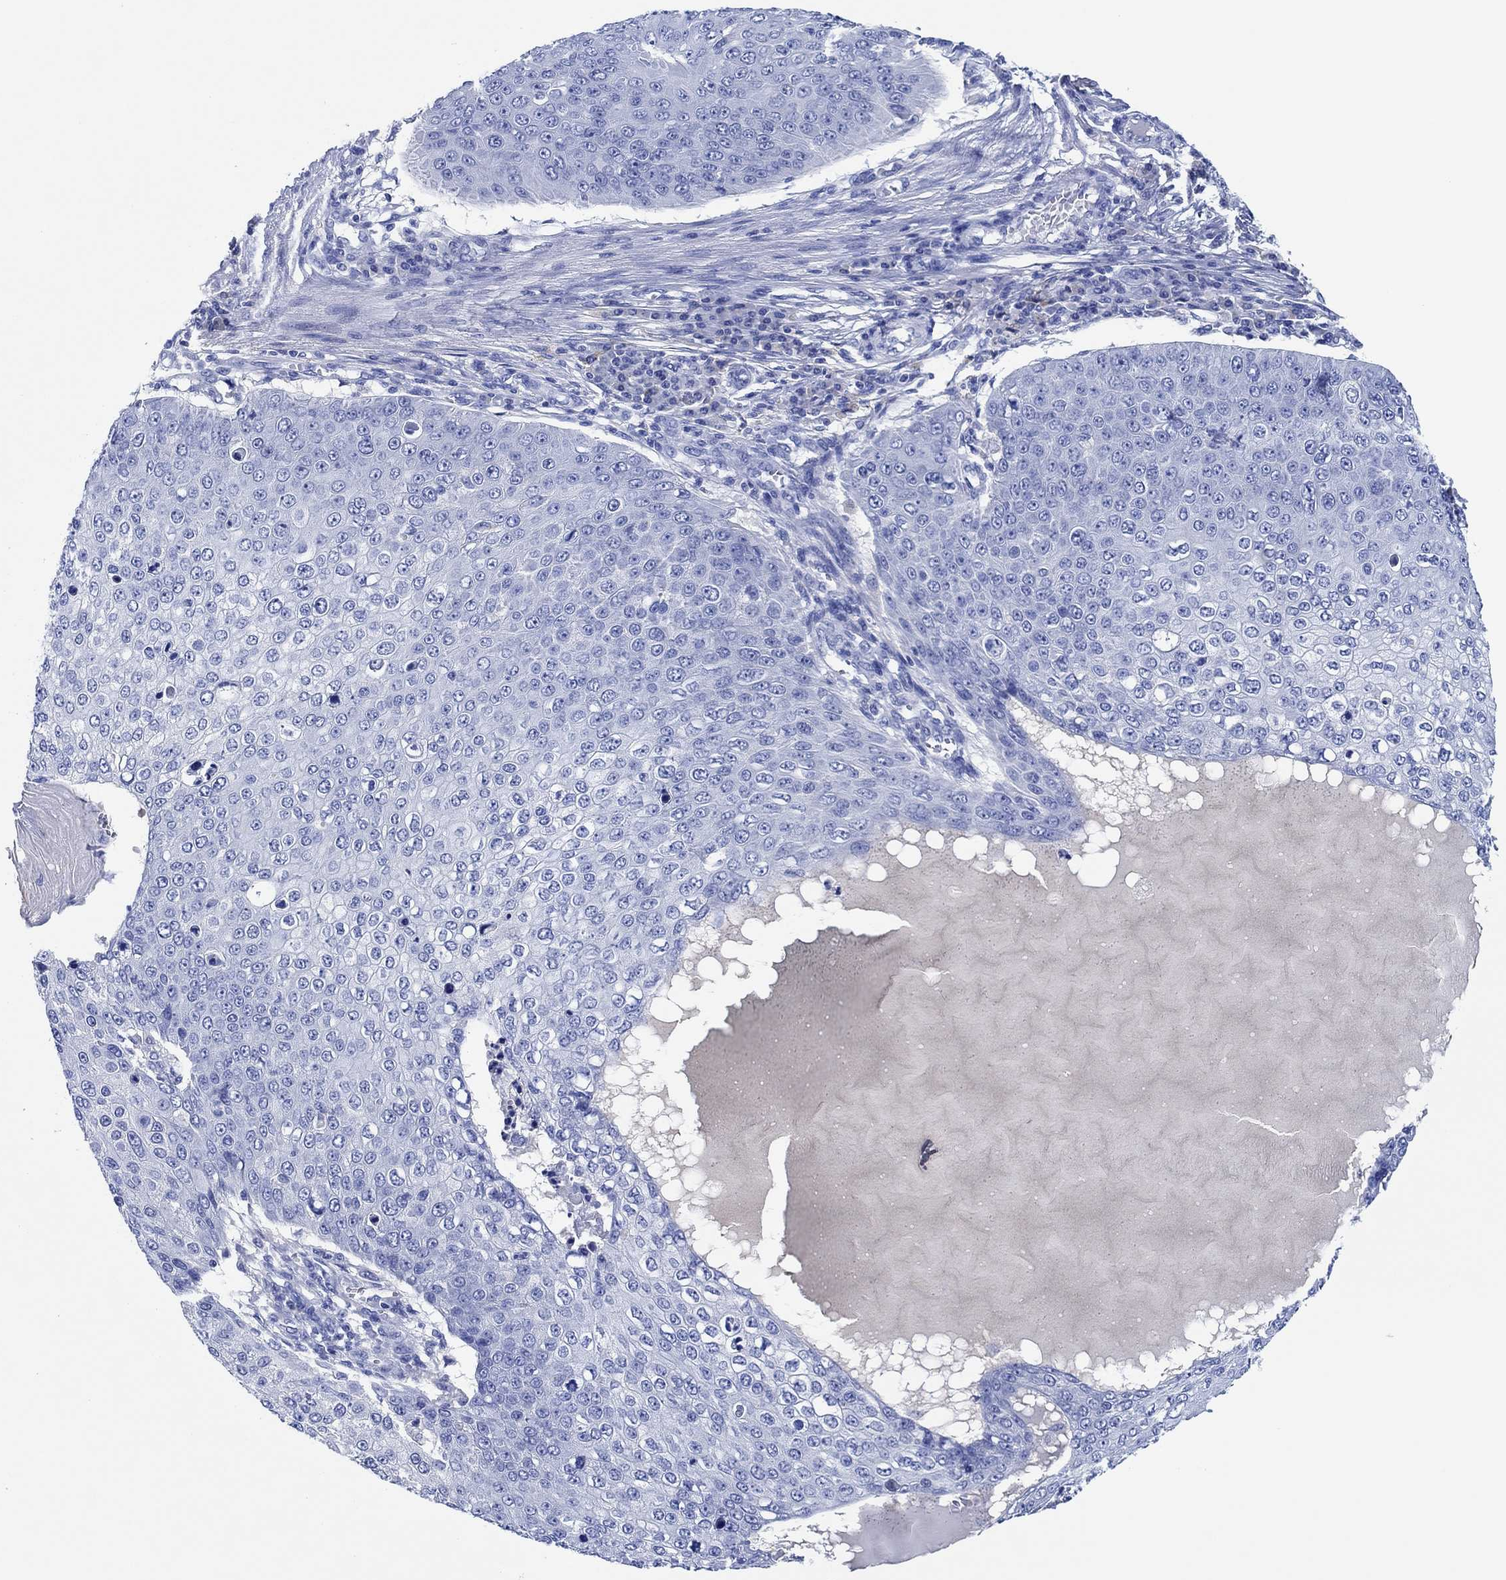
{"staining": {"intensity": "negative", "quantity": "none", "location": "none"}, "tissue": "skin cancer", "cell_type": "Tumor cells", "image_type": "cancer", "snomed": [{"axis": "morphology", "description": "Squamous cell carcinoma, NOS"}, {"axis": "topography", "description": "Skin"}], "caption": "A high-resolution histopathology image shows immunohistochemistry staining of squamous cell carcinoma (skin), which reveals no significant staining in tumor cells. (Immunohistochemistry, brightfield microscopy, high magnification).", "gene": "CPNE6", "patient": {"sex": "male", "age": 71}}